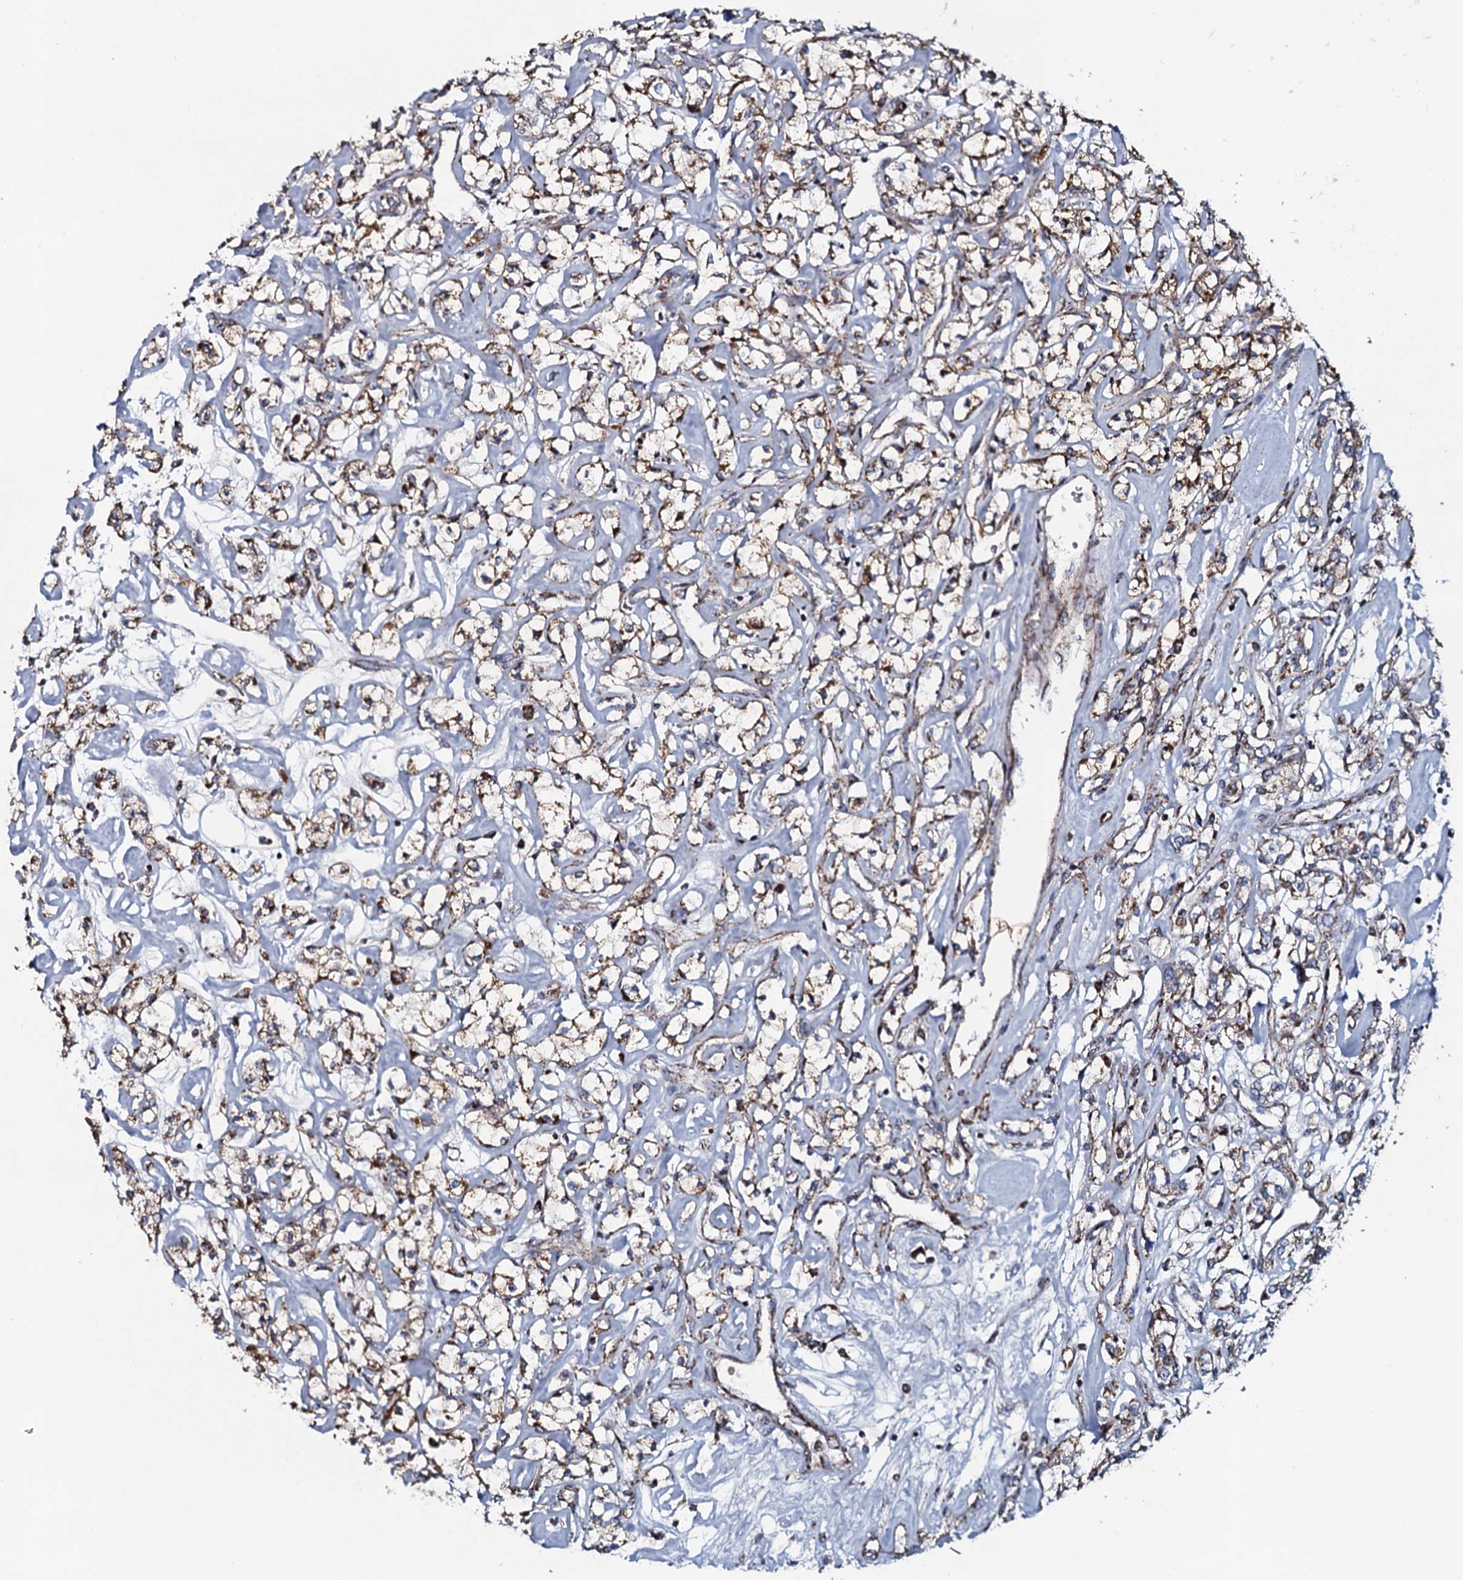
{"staining": {"intensity": "moderate", "quantity": ">75%", "location": "cytoplasmic/membranous"}, "tissue": "renal cancer", "cell_type": "Tumor cells", "image_type": "cancer", "snomed": [{"axis": "morphology", "description": "Adenocarcinoma, NOS"}, {"axis": "topography", "description": "Kidney"}], "caption": "Brown immunohistochemical staining in renal adenocarcinoma exhibits moderate cytoplasmic/membranous positivity in approximately >75% of tumor cells.", "gene": "EVC2", "patient": {"sex": "female", "age": 59}}